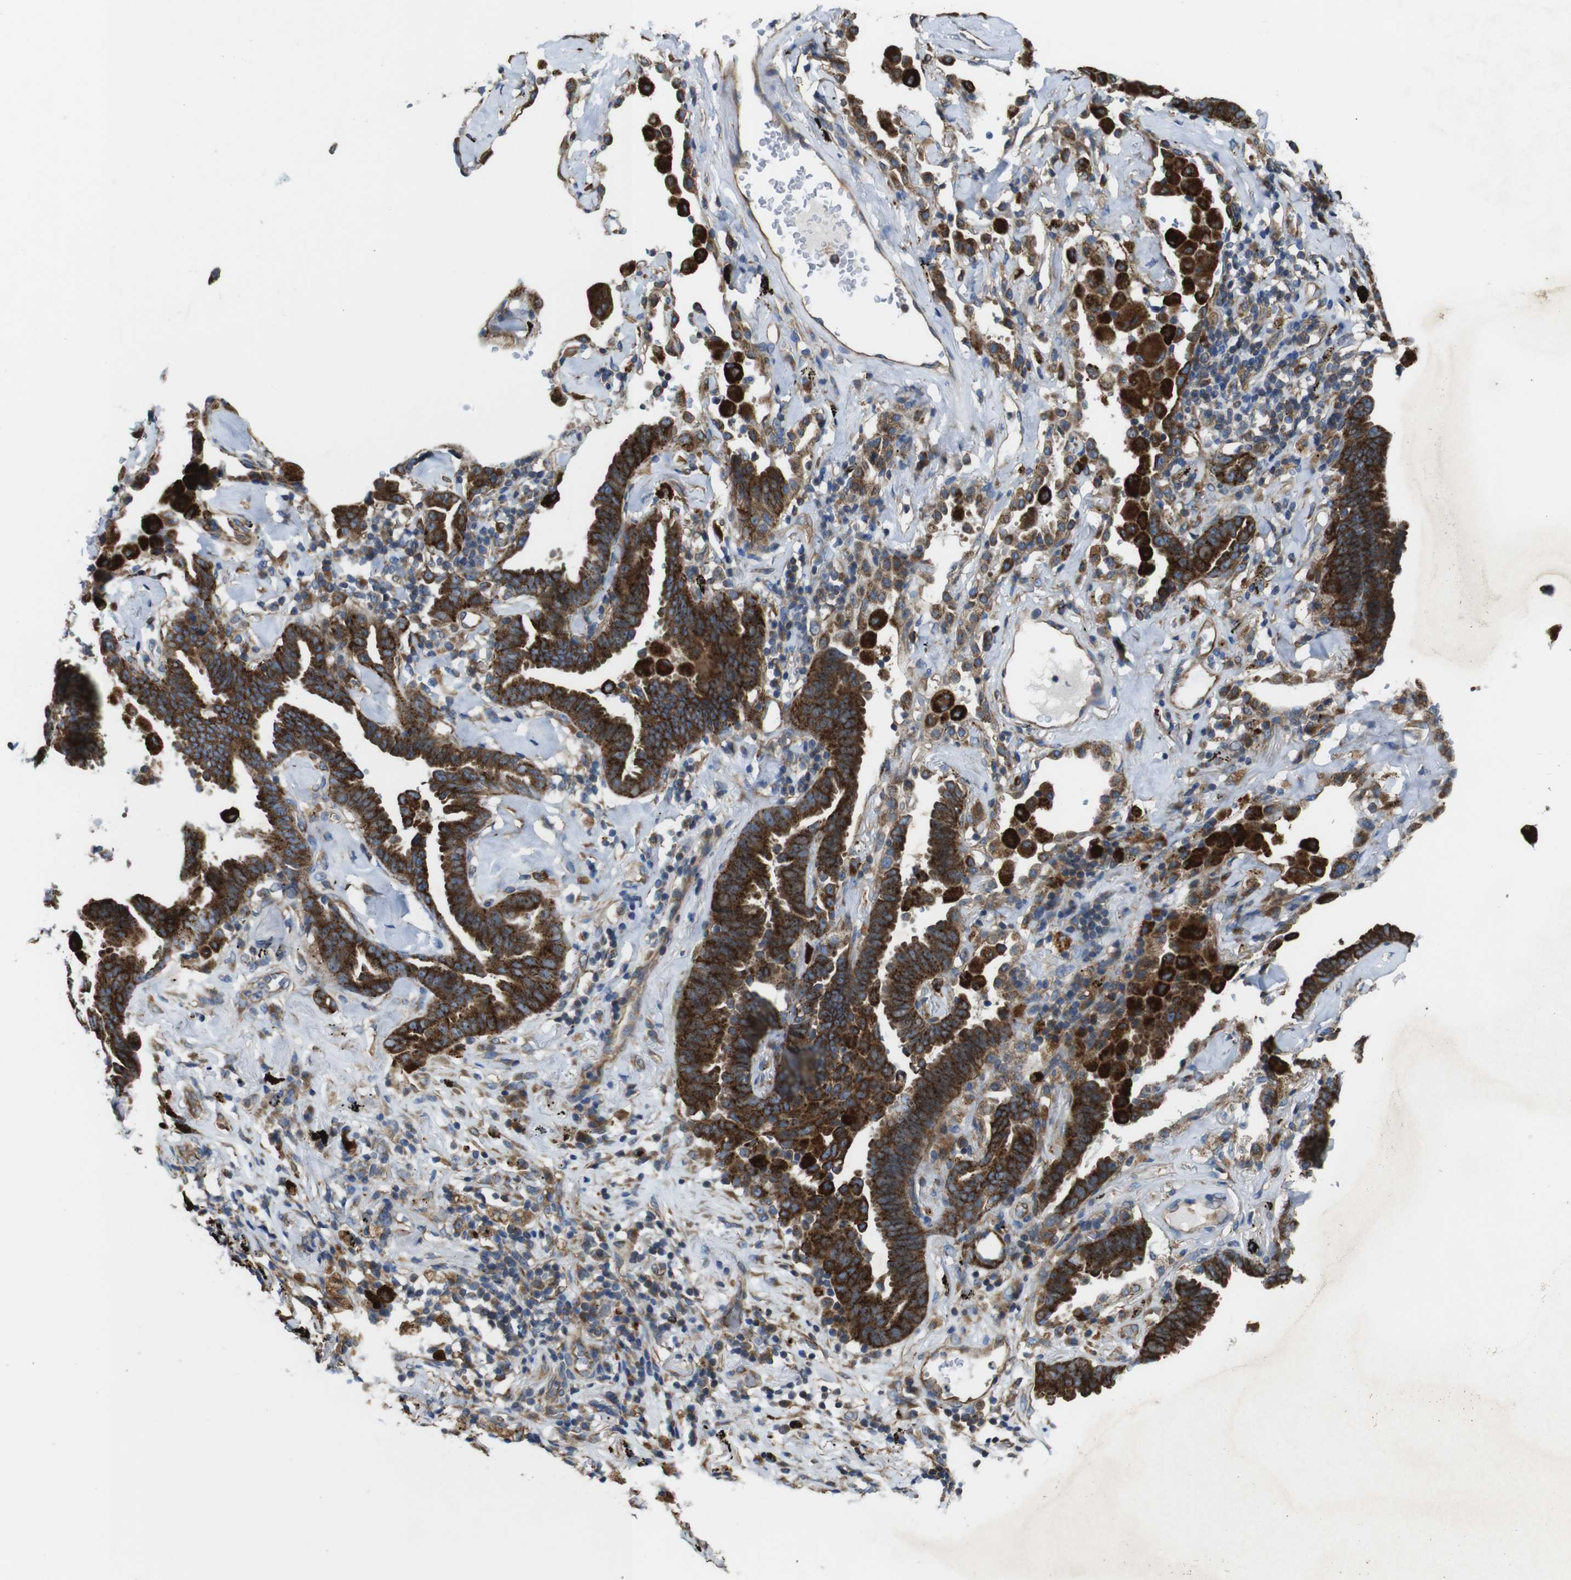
{"staining": {"intensity": "strong", "quantity": ">75%", "location": "cytoplasmic/membranous"}, "tissue": "lung cancer", "cell_type": "Tumor cells", "image_type": "cancer", "snomed": [{"axis": "morphology", "description": "Adenocarcinoma, NOS"}, {"axis": "topography", "description": "Lung"}], "caption": "Immunohistochemical staining of lung cancer (adenocarcinoma) reveals high levels of strong cytoplasmic/membranous protein staining in about >75% of tumor cells.", "gene": "POMK", "patient": {"sex": "female", "age": 64}}